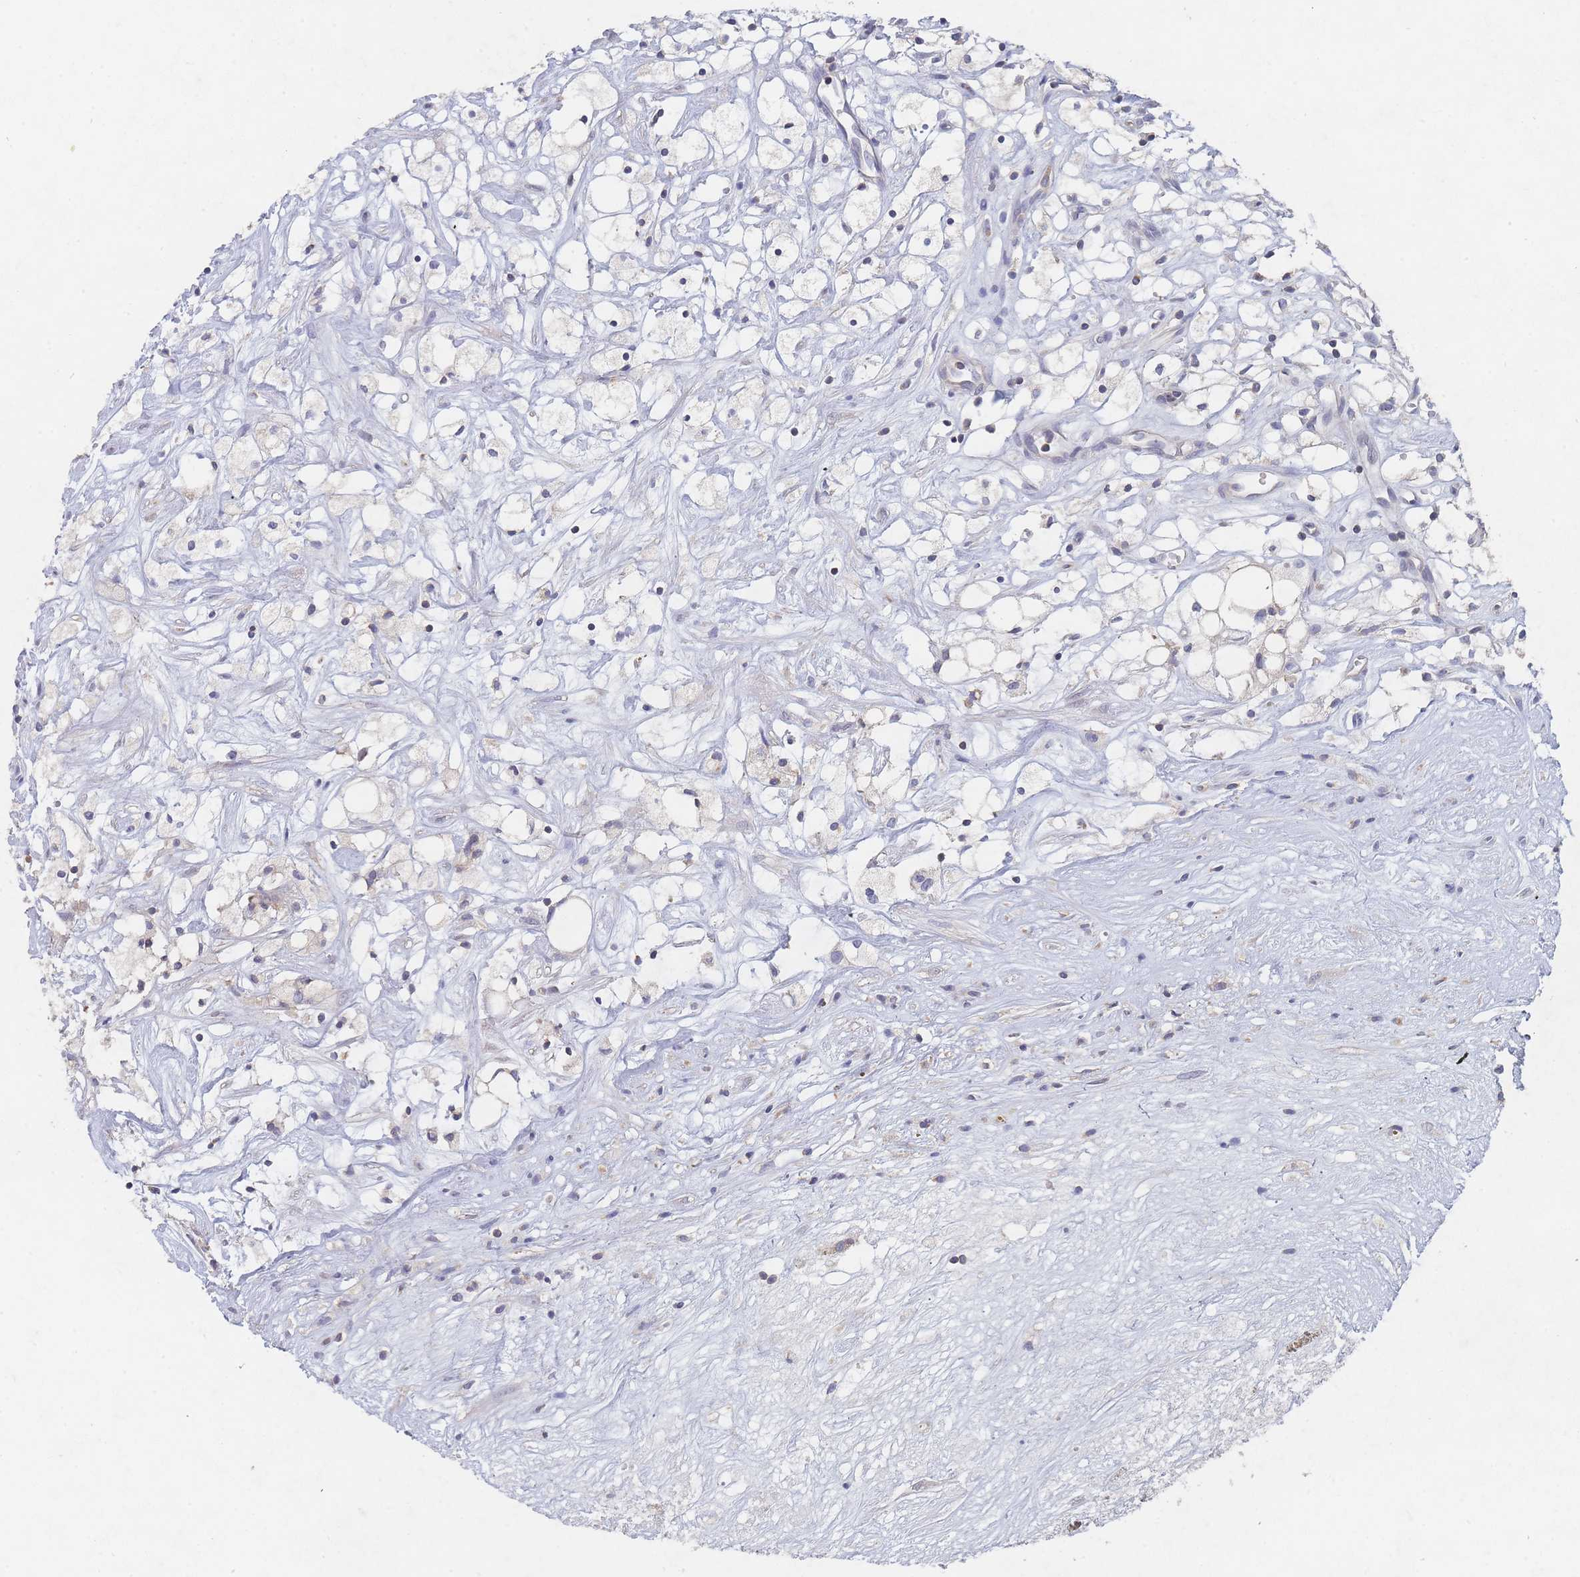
{"staining": {"intensity": "negative", "quantity": "none", "location": "none"}, "tissue": "renal cancer", "cell_type": "Tumor cells", "image_type": "cancer", "snomed": [{"axis": "morphology", "description": "Adenocarcinoma, NOS"}, {"axis": "topography", "description": "Kidney"}], "caption": "There is no significant positivity in tumor cells of renal adenocarcinoma. (Immunohistochemistry (ihc), brightfield microscopy, high magnification).", "gene": "PPP6C", "patient": {"sex": "male", "age": 59}}